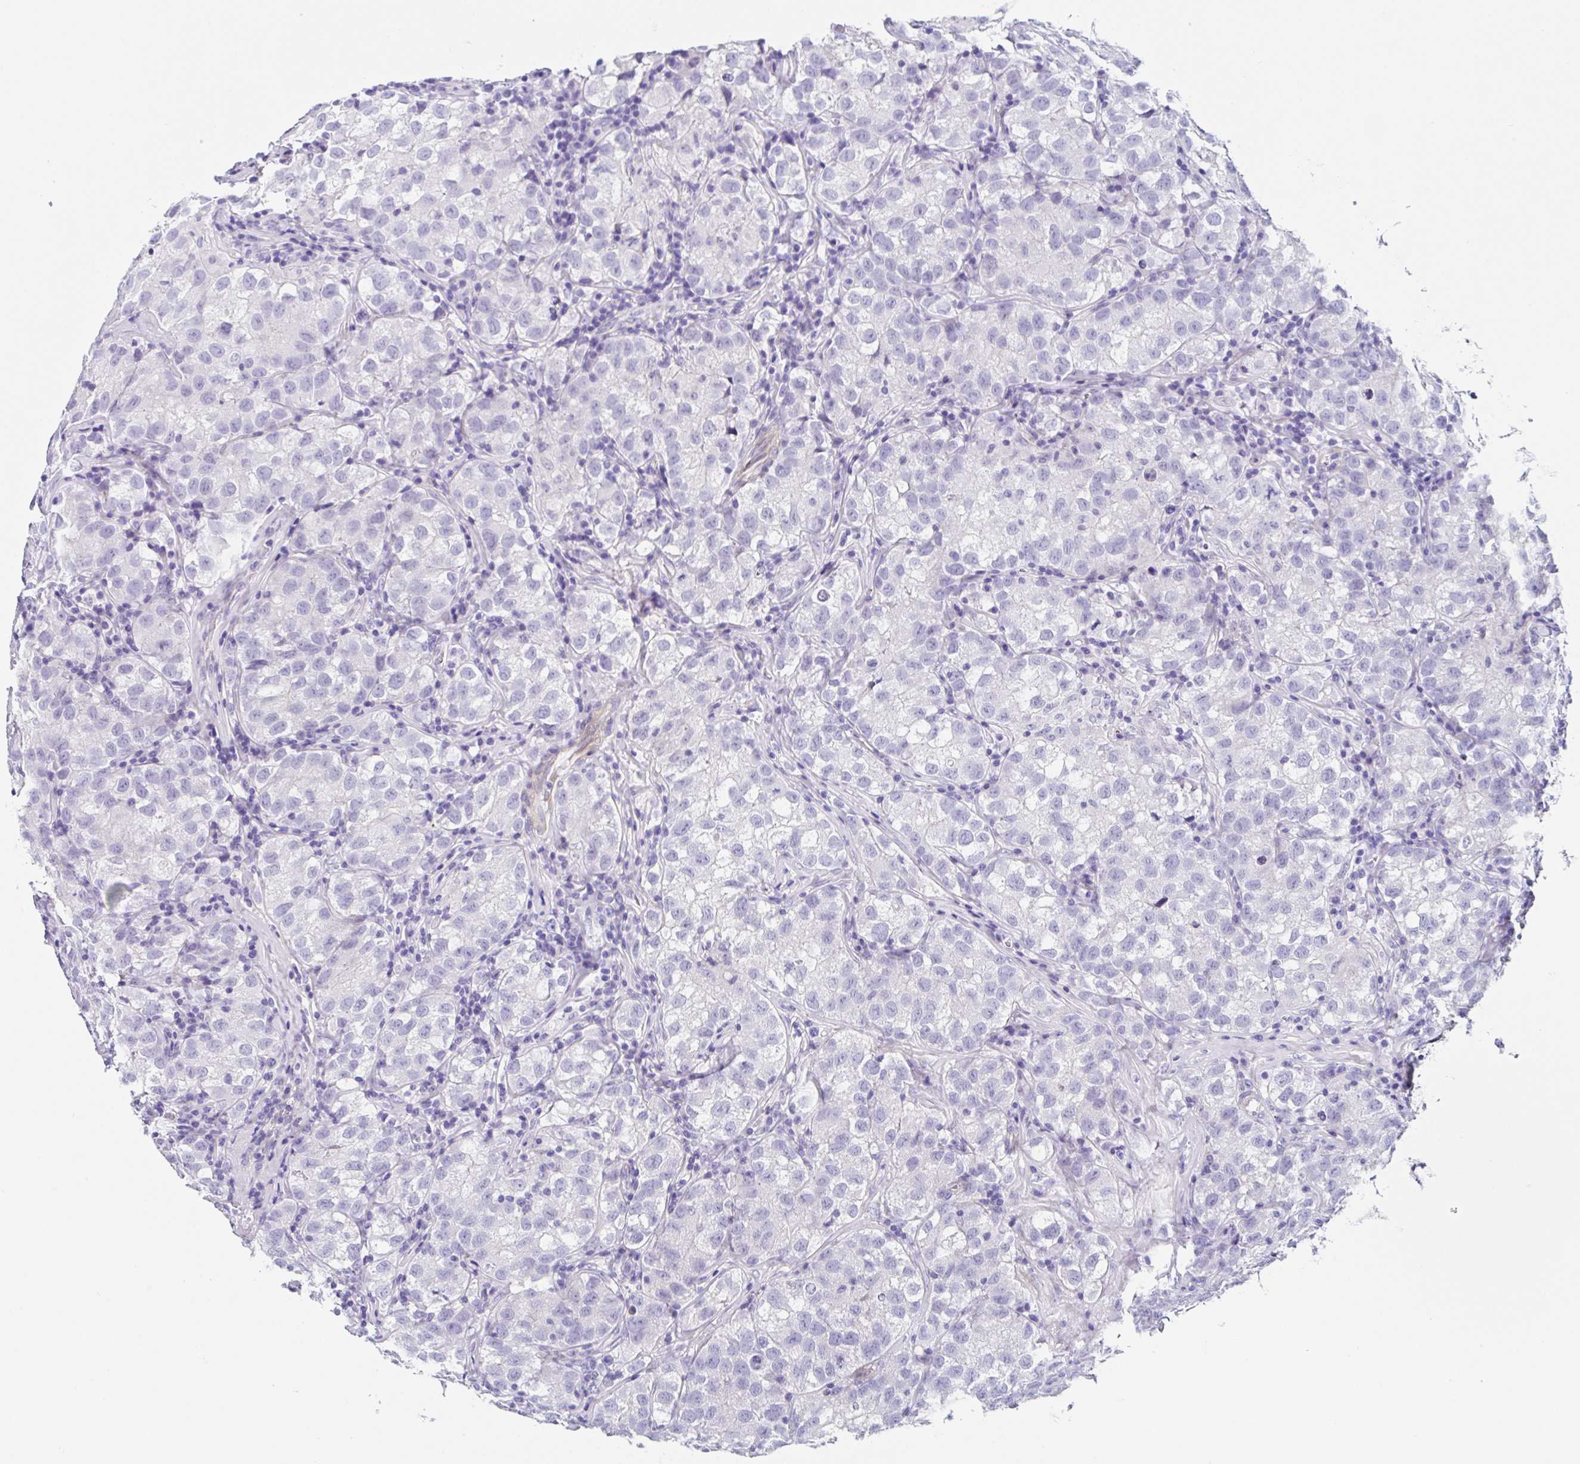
{"staining": {"intensity": "negative", "quantity": "none", "location": "none"}, "tissue": "testis cancer", "cell_type": "Tumor cells", "image_type": "cancer", "snomed": [{"axis": "morphology", "description": "Seminoma, NOS"}, {"axis": "morphology", "description": "Carcinoma, Embryonal, NOS"}, {"axis": "topography", "description": "Testis"}], "caption": "Immunohistochemistry (IHC) histopathology image of neoplastic tissue: human testis seminoma stained with DAB (3,3'-diaminobenzidine) exhibits no significant protein expression in tumor cells.", "gene": "PPFIA4", "patient": {"sex": "male", "age": 43}}